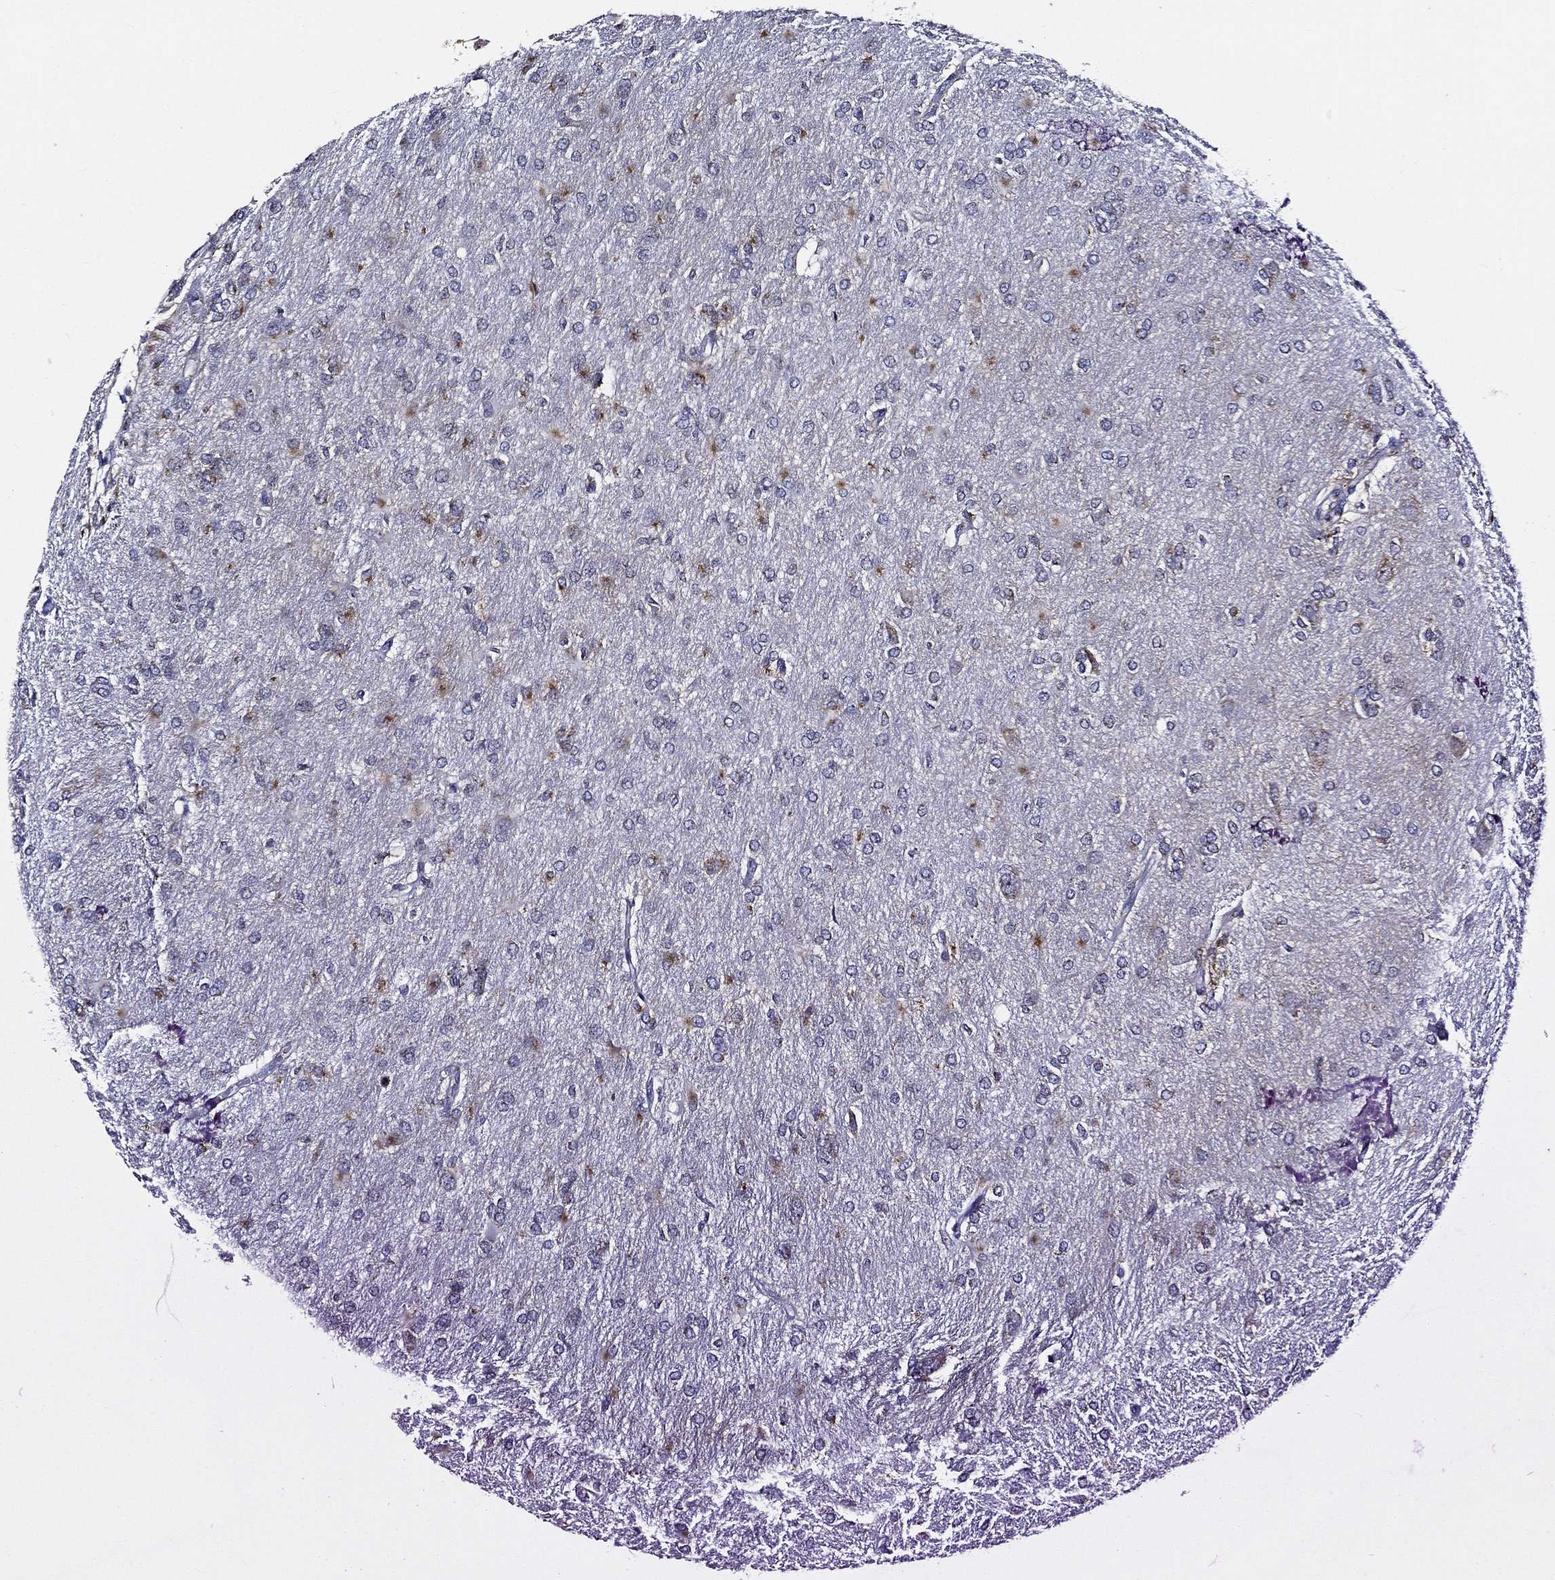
{"staining": {"intensity": "moderate", "quantity": "<25%", "location": "cytoplasmic/membranous"}, "tissue": "glioma", "cell_type": "Tumor cells", "image_type": "cancer", "snomed": [{"axis": "morphology", "description": "Glioma, malignant, High grade"}, {"axis": "topography", "description": "Brain"}], "caption": "Tumor cells show low levels of moderate cytoplasmic/membranous positivity in about <25% of cells in malignant glioma (high-grade). (brown staining indicates protein expression, while blue staining denotes nuclei).", "gene": "TICAM1", "patient": {"sex": "male", "age": 68}}